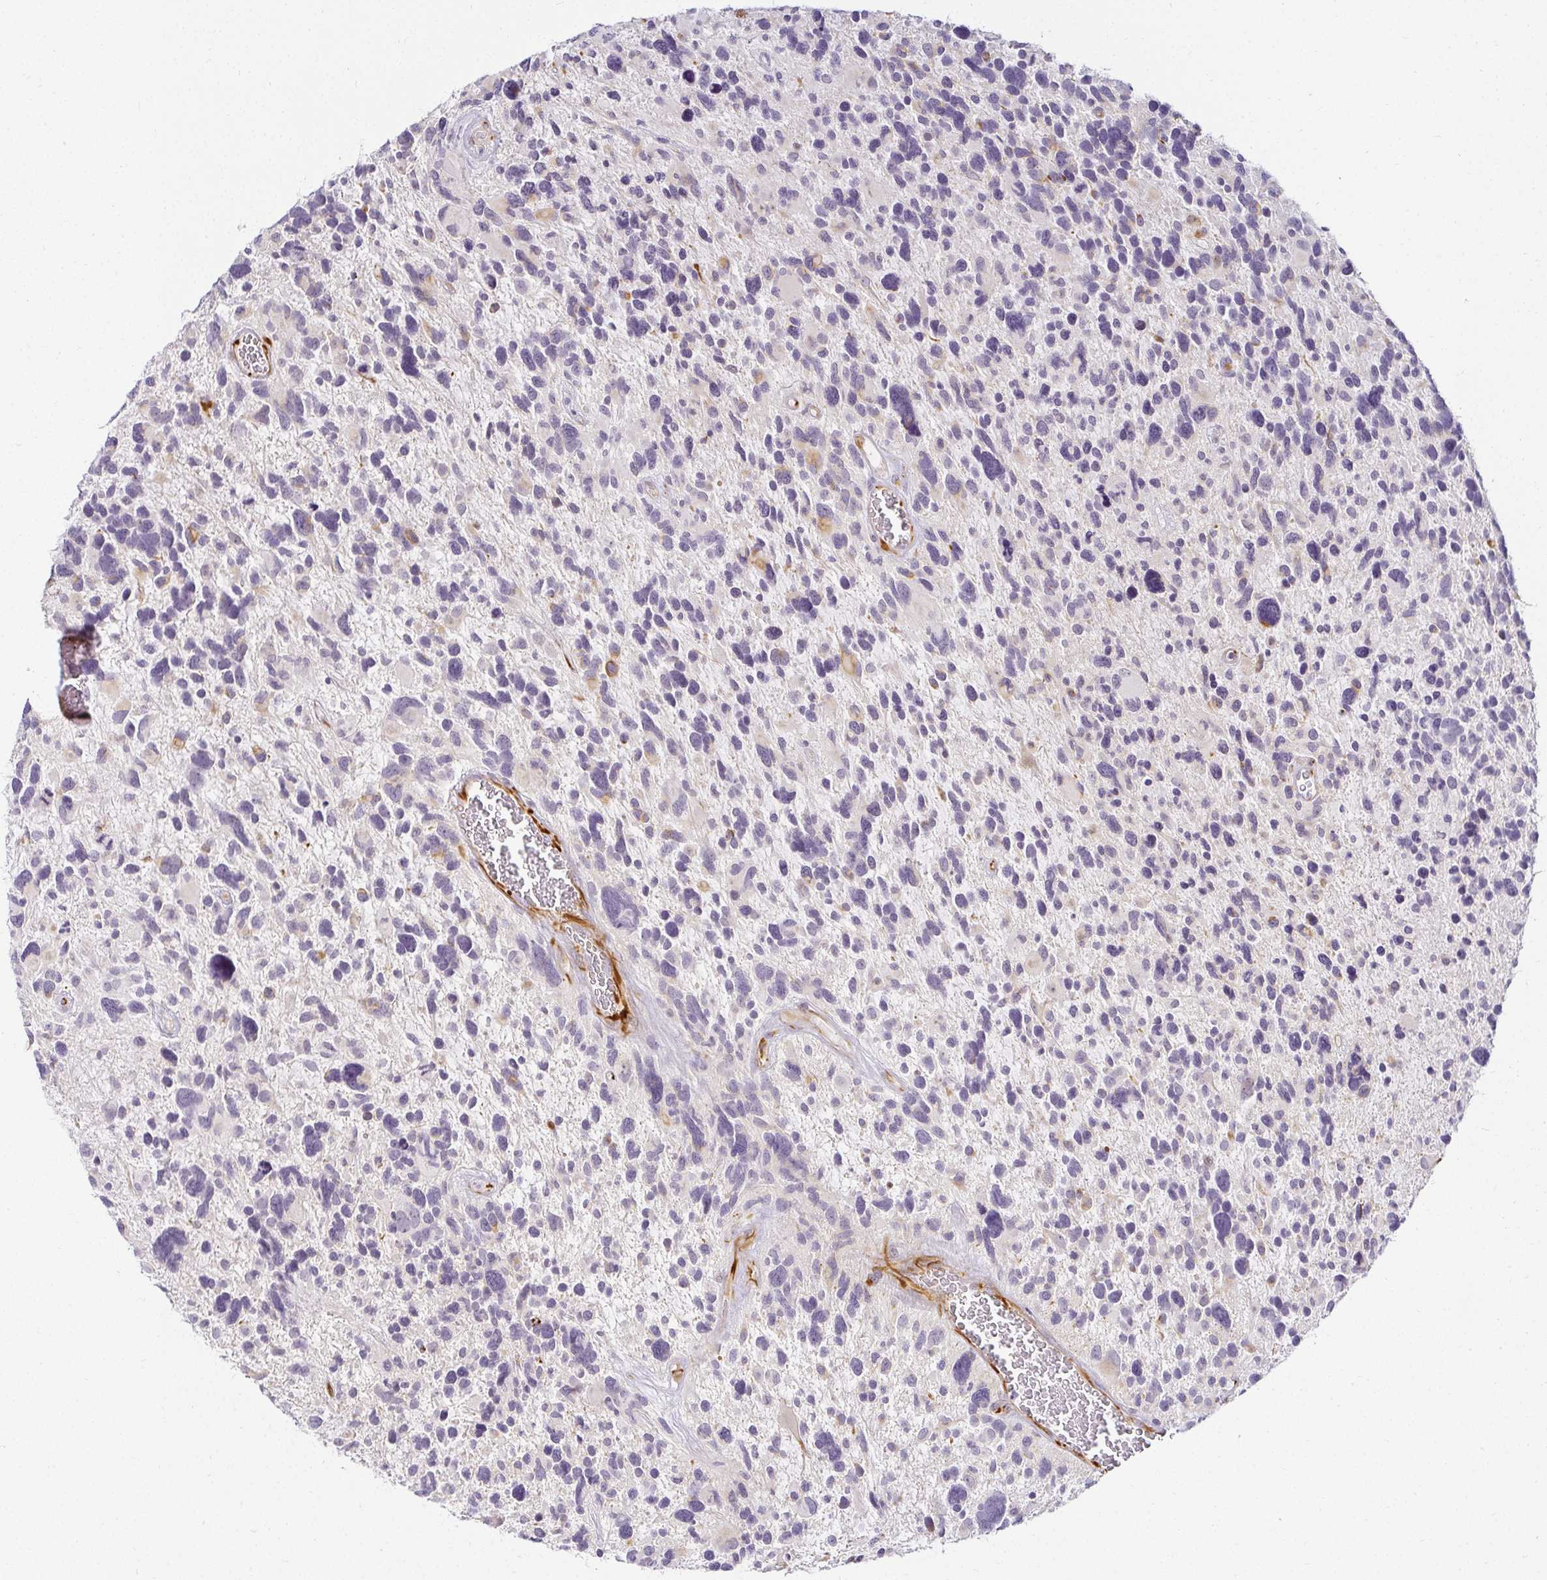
{"staining": {"intensity": "negative", "quantity": "none", "location": "none"}, "tissue": "glioma", "cell_type": "Tumor cells", "image_type": "cancer", "snomed": [{"axis": "morphology", "description": "Glioma, malignant, High grade"}, {"axis": "topography", "description": "Brain"}], "caption": "Tumor cells are negative for protein expression in human glioma. (Immunohistochemistry (ihc), brightfield microscopy, high magnification).", "gene": "ACAN", "patient": {"sex": "male", "age": 49}}